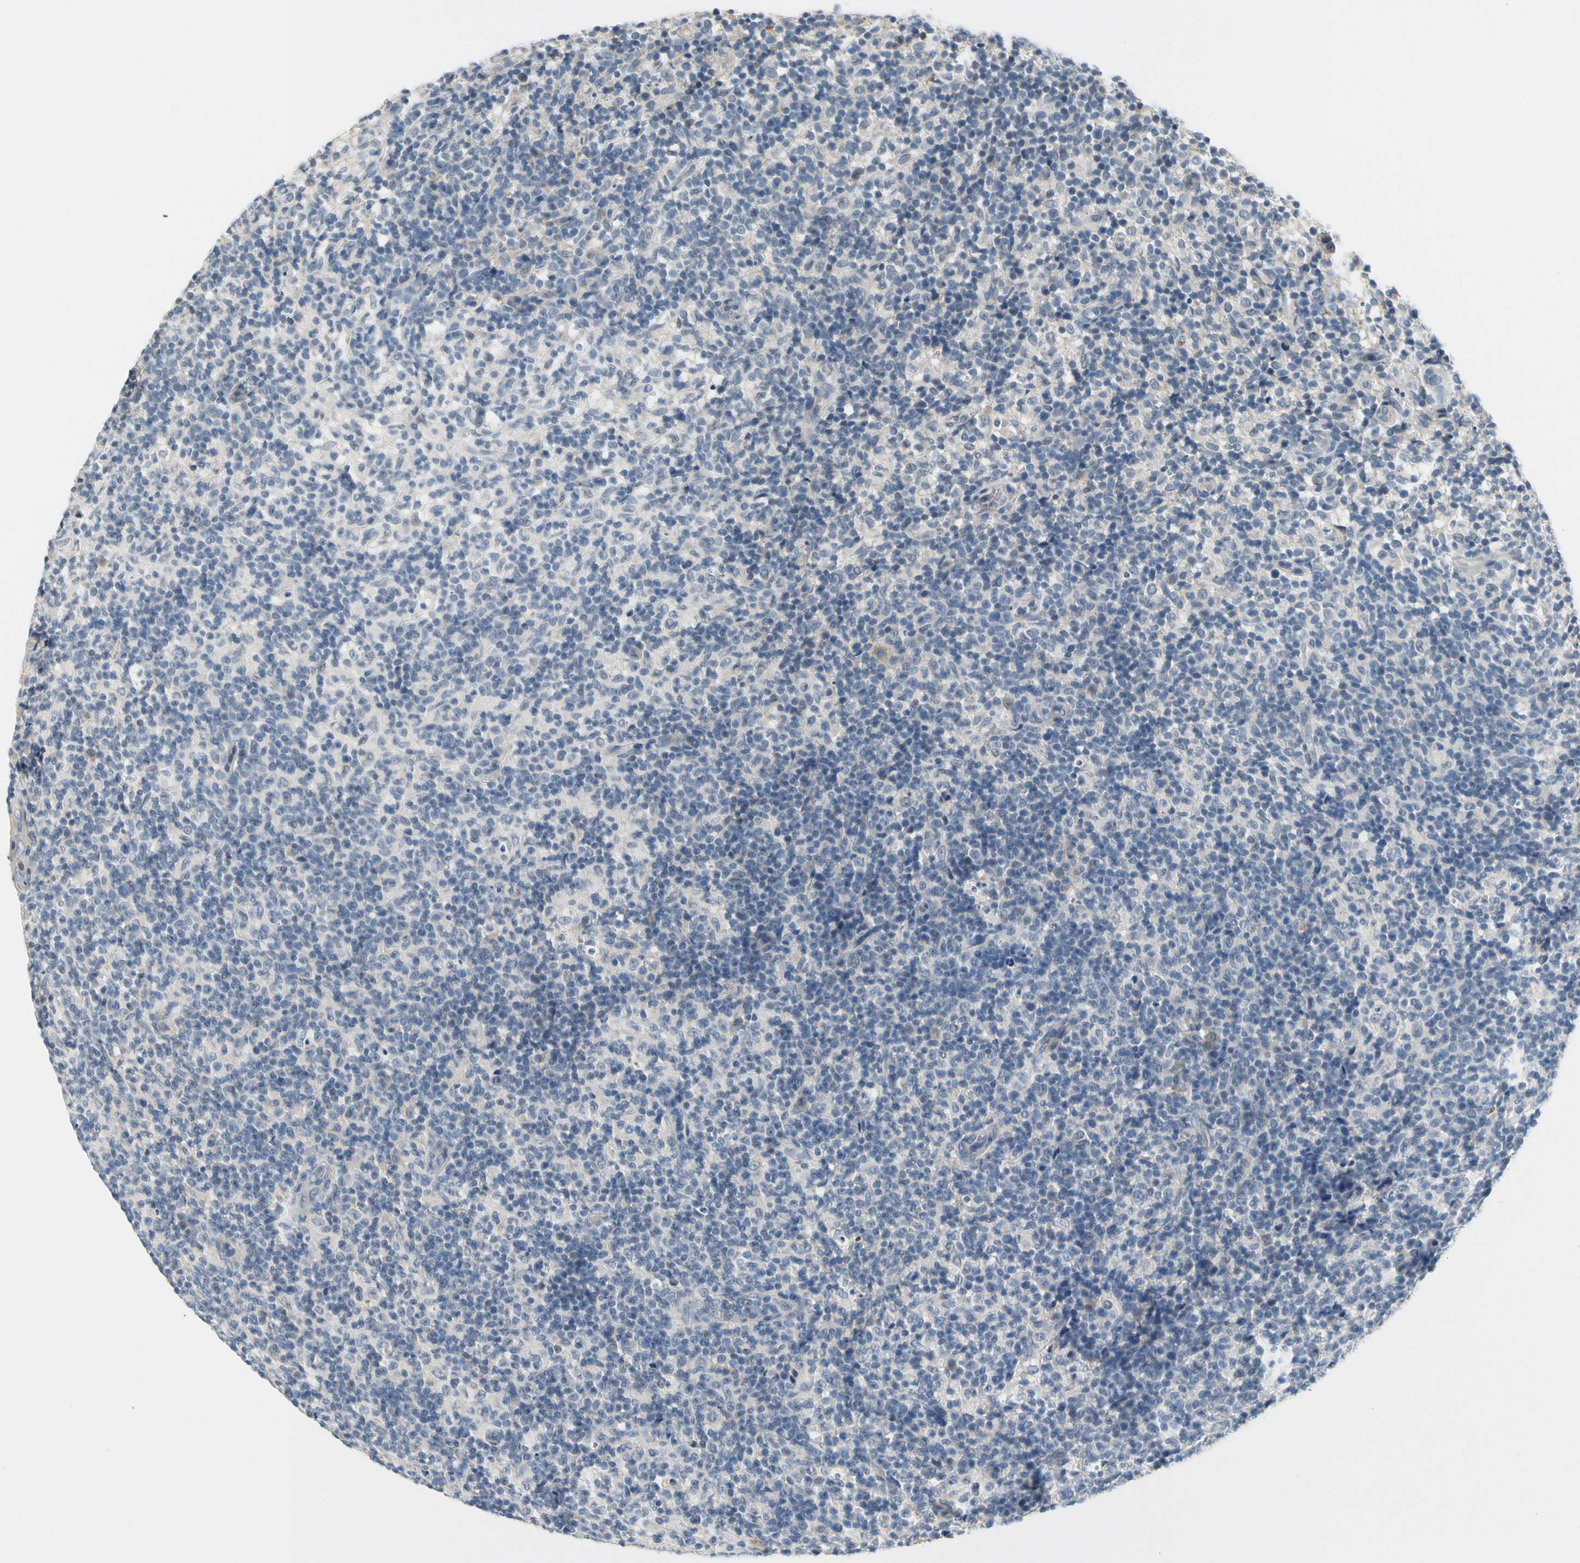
{"staining": {"intensity": "negative", "quantity": "none", "location": "none"}, "tissue": "lymph node", "cell_type": "Germinal center cells", "image_type": "normal", "snomed": [{"axis": "morphology", "description": "Normal tissue, NOS"}, {"axis": "morphology", "description": "Inflammation, NOS"}, {"axis": "topography", "description": "Lymph node"}], "caption": "An immunohistochemistry photomicrograph of unremarkable lymph node is shown. There is no staining in germinal center cells of lymph node.", "gene": "CNDP1", "patient": {"sex": "male", "age": 55}}